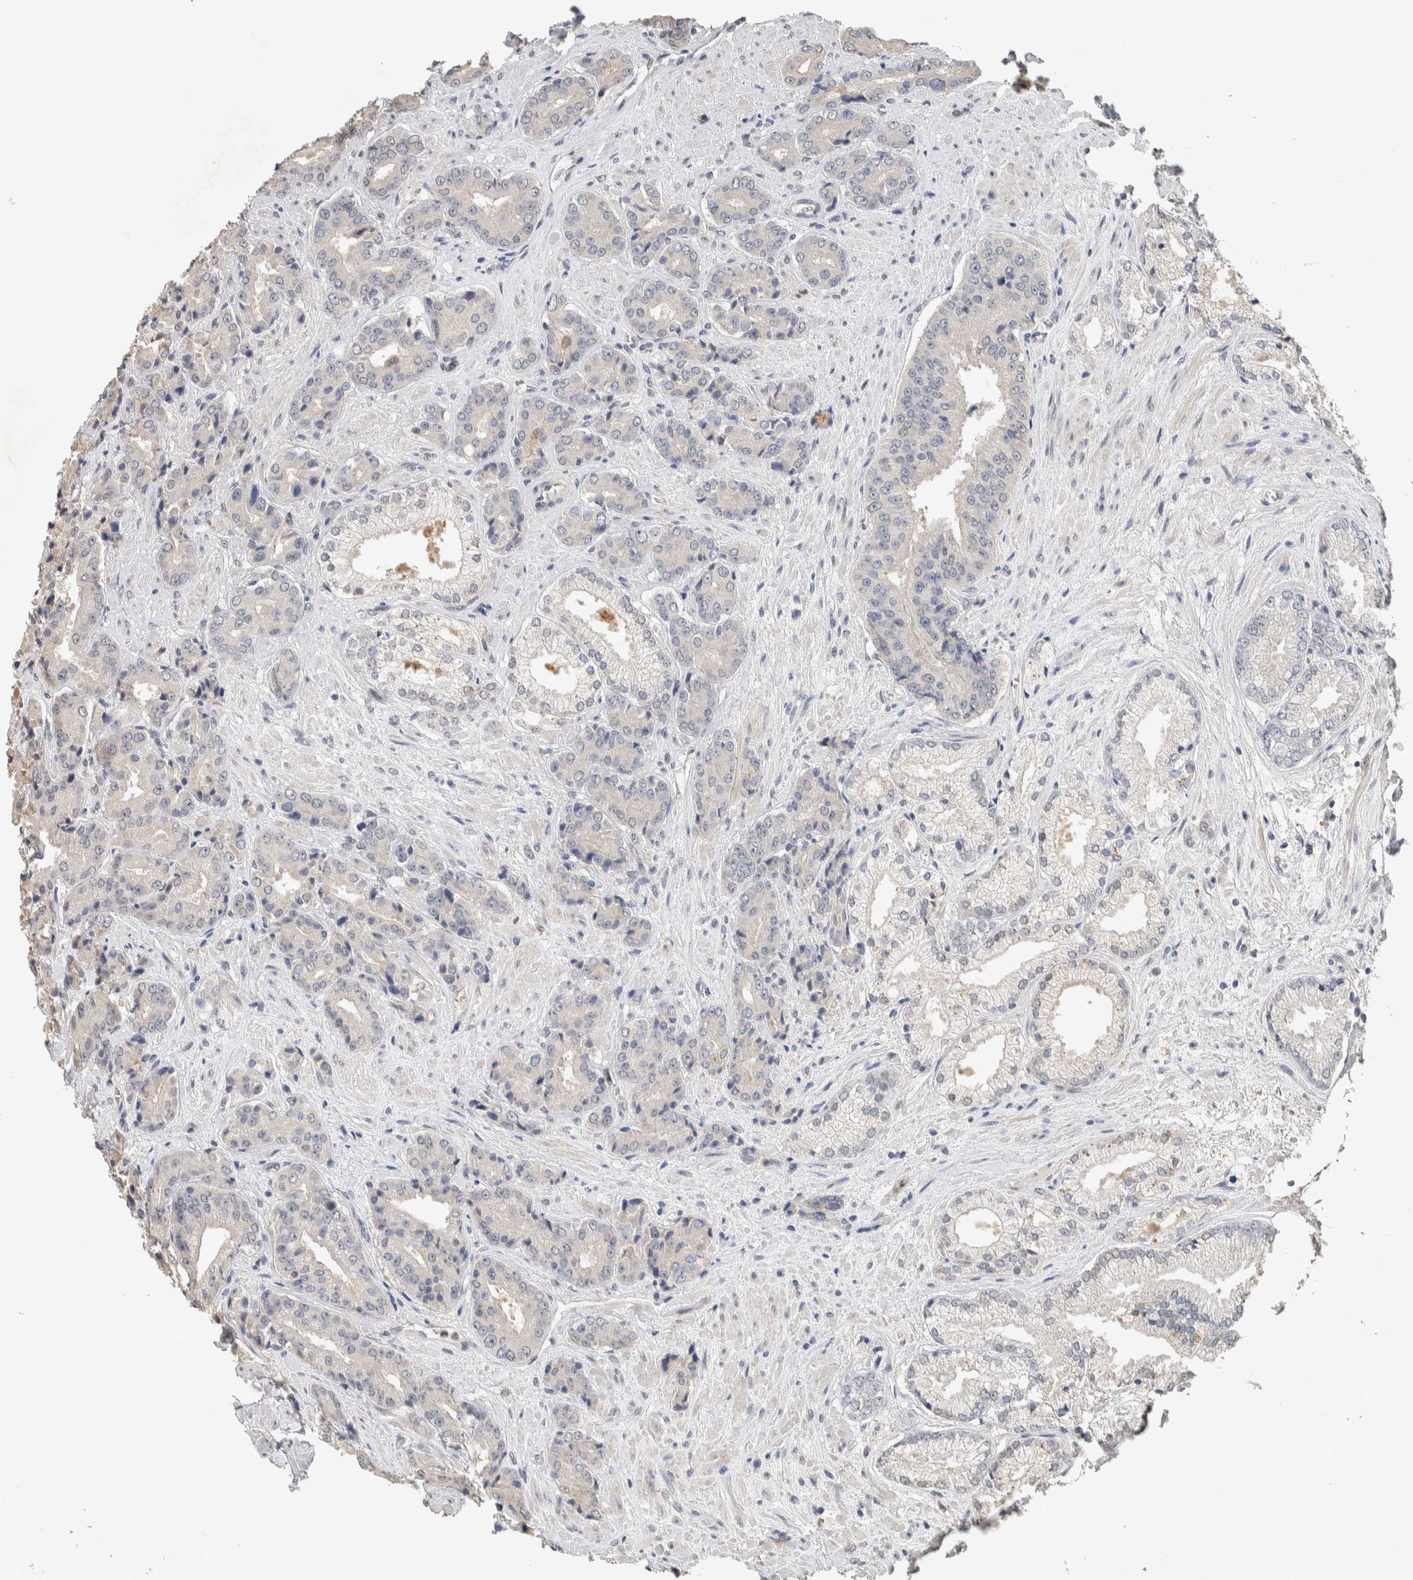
{"staining": {"intensity": "negative", "quantity": "none", "location": "none"}, "tissue": "prostate cancer", "cell_type": "Tumor cells", "image_type": "cancer", "snomed": [{"axis": "morphology", "description": "Adenocarcinoma, High grade"}, {"axis": "topography", "description": "Prostate"}], "caption": "DAB immunohistochemical staining of prostate cancer demonstrates no significant staining in tumor cells.", "gene": "CYSRT1", "patient": {"sex": "male", "age": 71}}